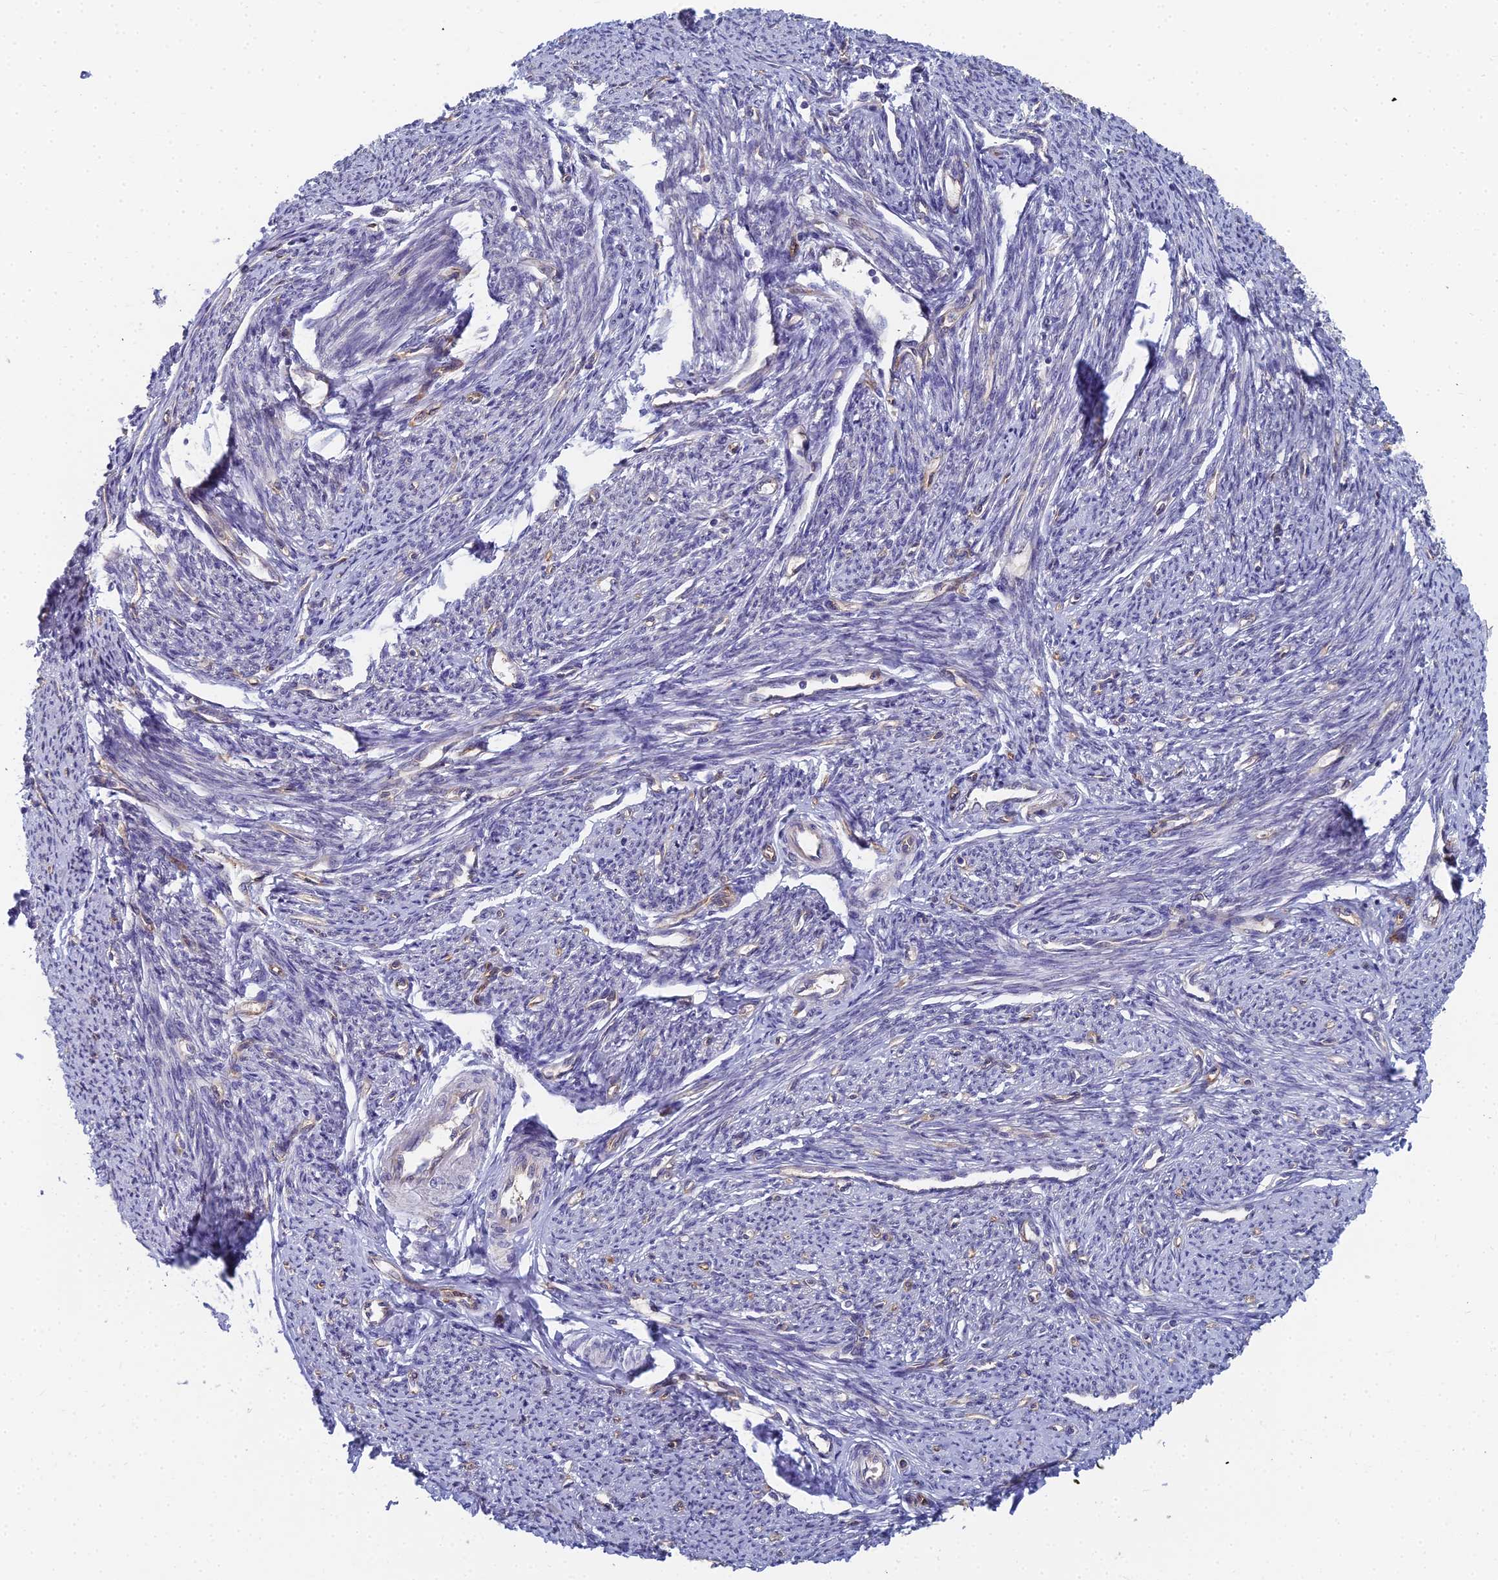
{"staining": {"intensity": "negative", "quantity": "none", "location": "none"}, "tissue": "smooth muscle", "cell_type": "Smooth muscle cells", "image_type": "normal", "snomed": [{"axis": "morphology", "description": "Normal tissue, NOS"}, {"axis": "topography", "description": "Smooth muscle"}, {"axis": "topography", "description": "Uterus"}], "caption": "This is a photomicrograph of IHC staining of unremarkable smooth muscle, which shows no positivity in smooth muscle cells.", "gene": "RDX", "patient": {"sex": "female", "age": 59}}